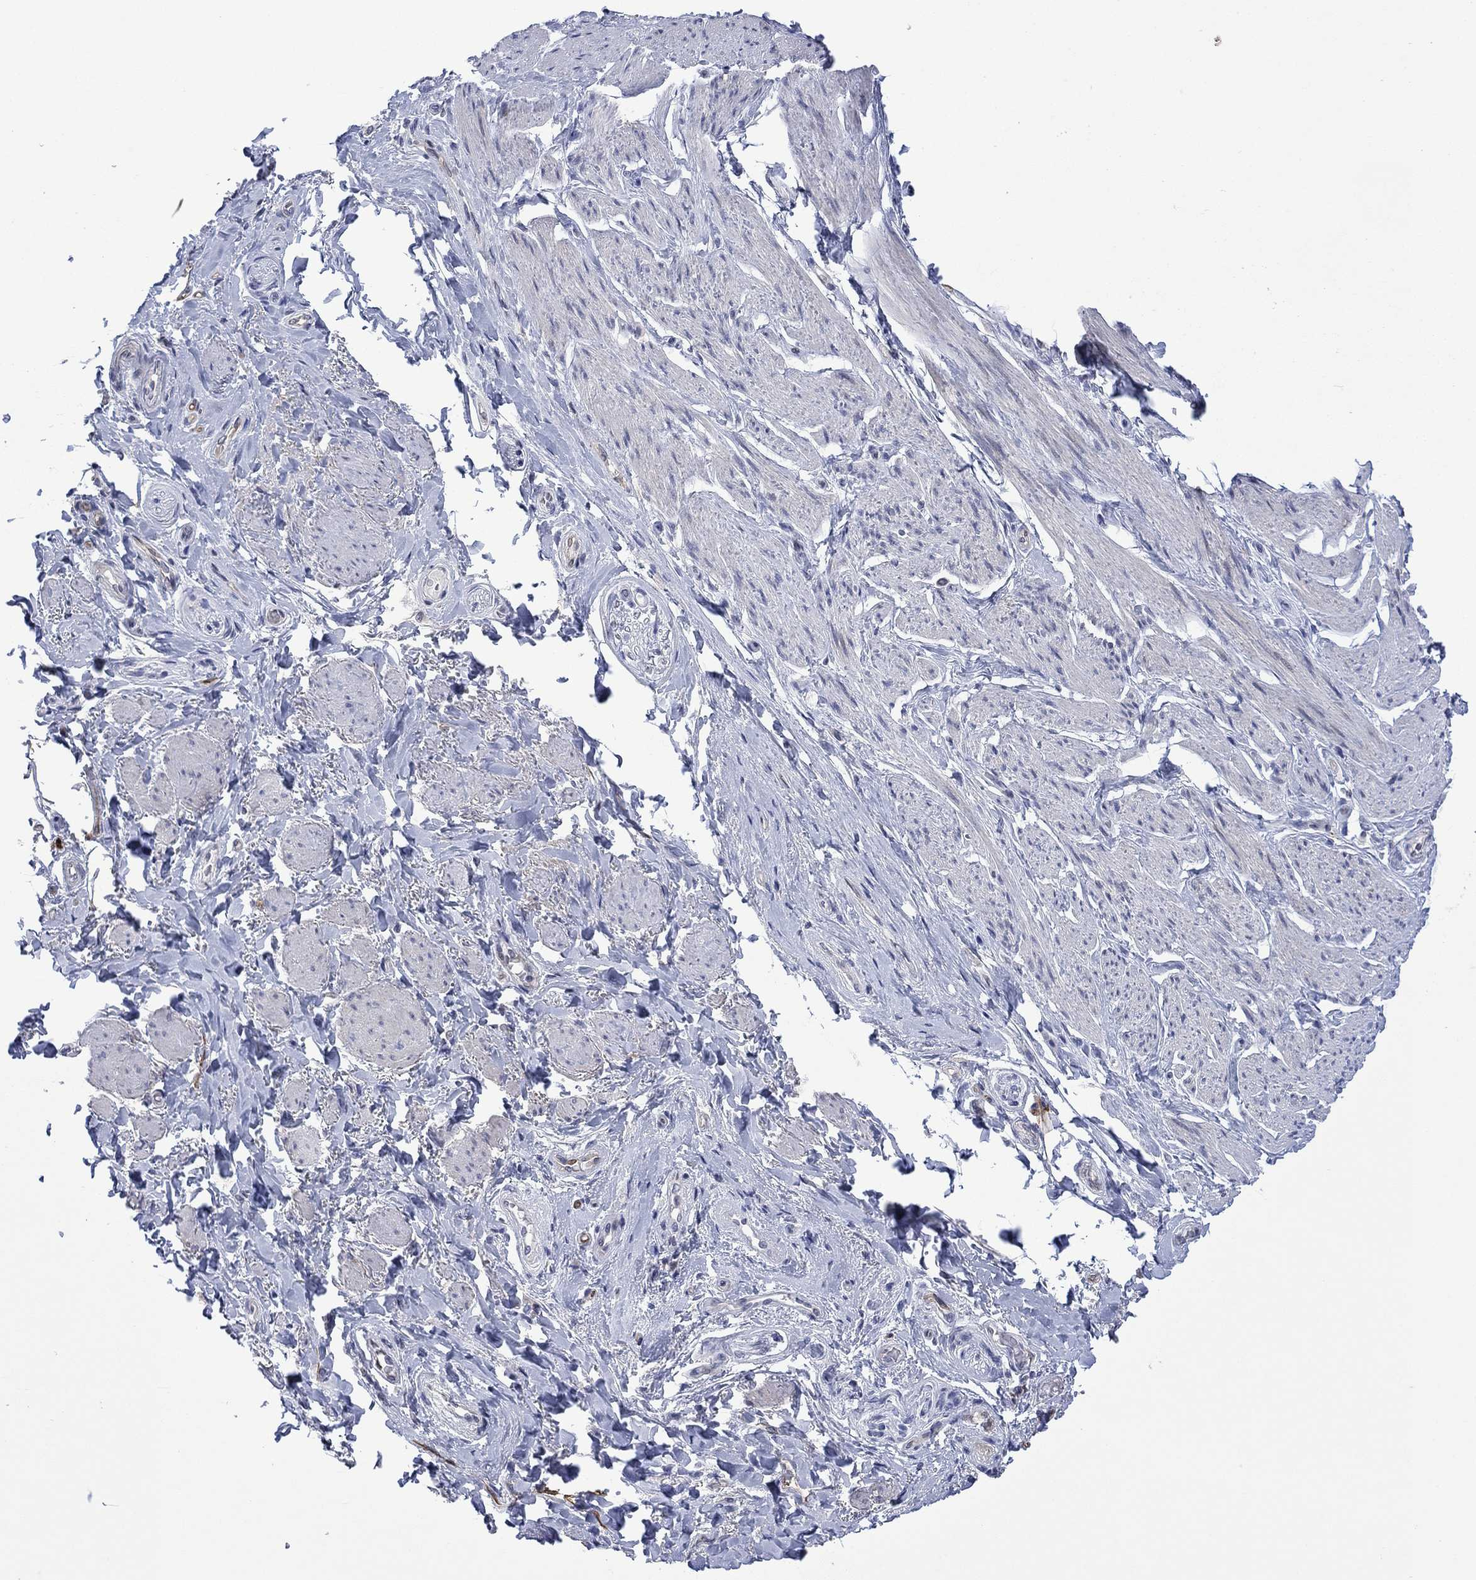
{"staining": {"intensity": "negative", "quantity": "none", "location": "none"}, "tissue": "soft tissue", "cell_type": "Fibroblasts", "image_type": "normal", "snomed": [{"axis": "morphology", "description": "Normal tissue, NOS"}, {"axis": "topography", "description": "Skeletal muscle"}, {"axis": "topography", "description": "Anal"}, {"axis": "topography", "description": "Peripheral nerve tissue"}], "caption": "Fibroblasts are negative for protein expression in unremarkable human soft tissue. (Stains: DAB (3,3'-diaminobenzidine) immunohistochemistry (IHC) with hematoxylin counter stain, Microscopy: brightfield microscopy at high magnification).", "gene": "AGL", "patient": {"sex": "male", "age": 53}}